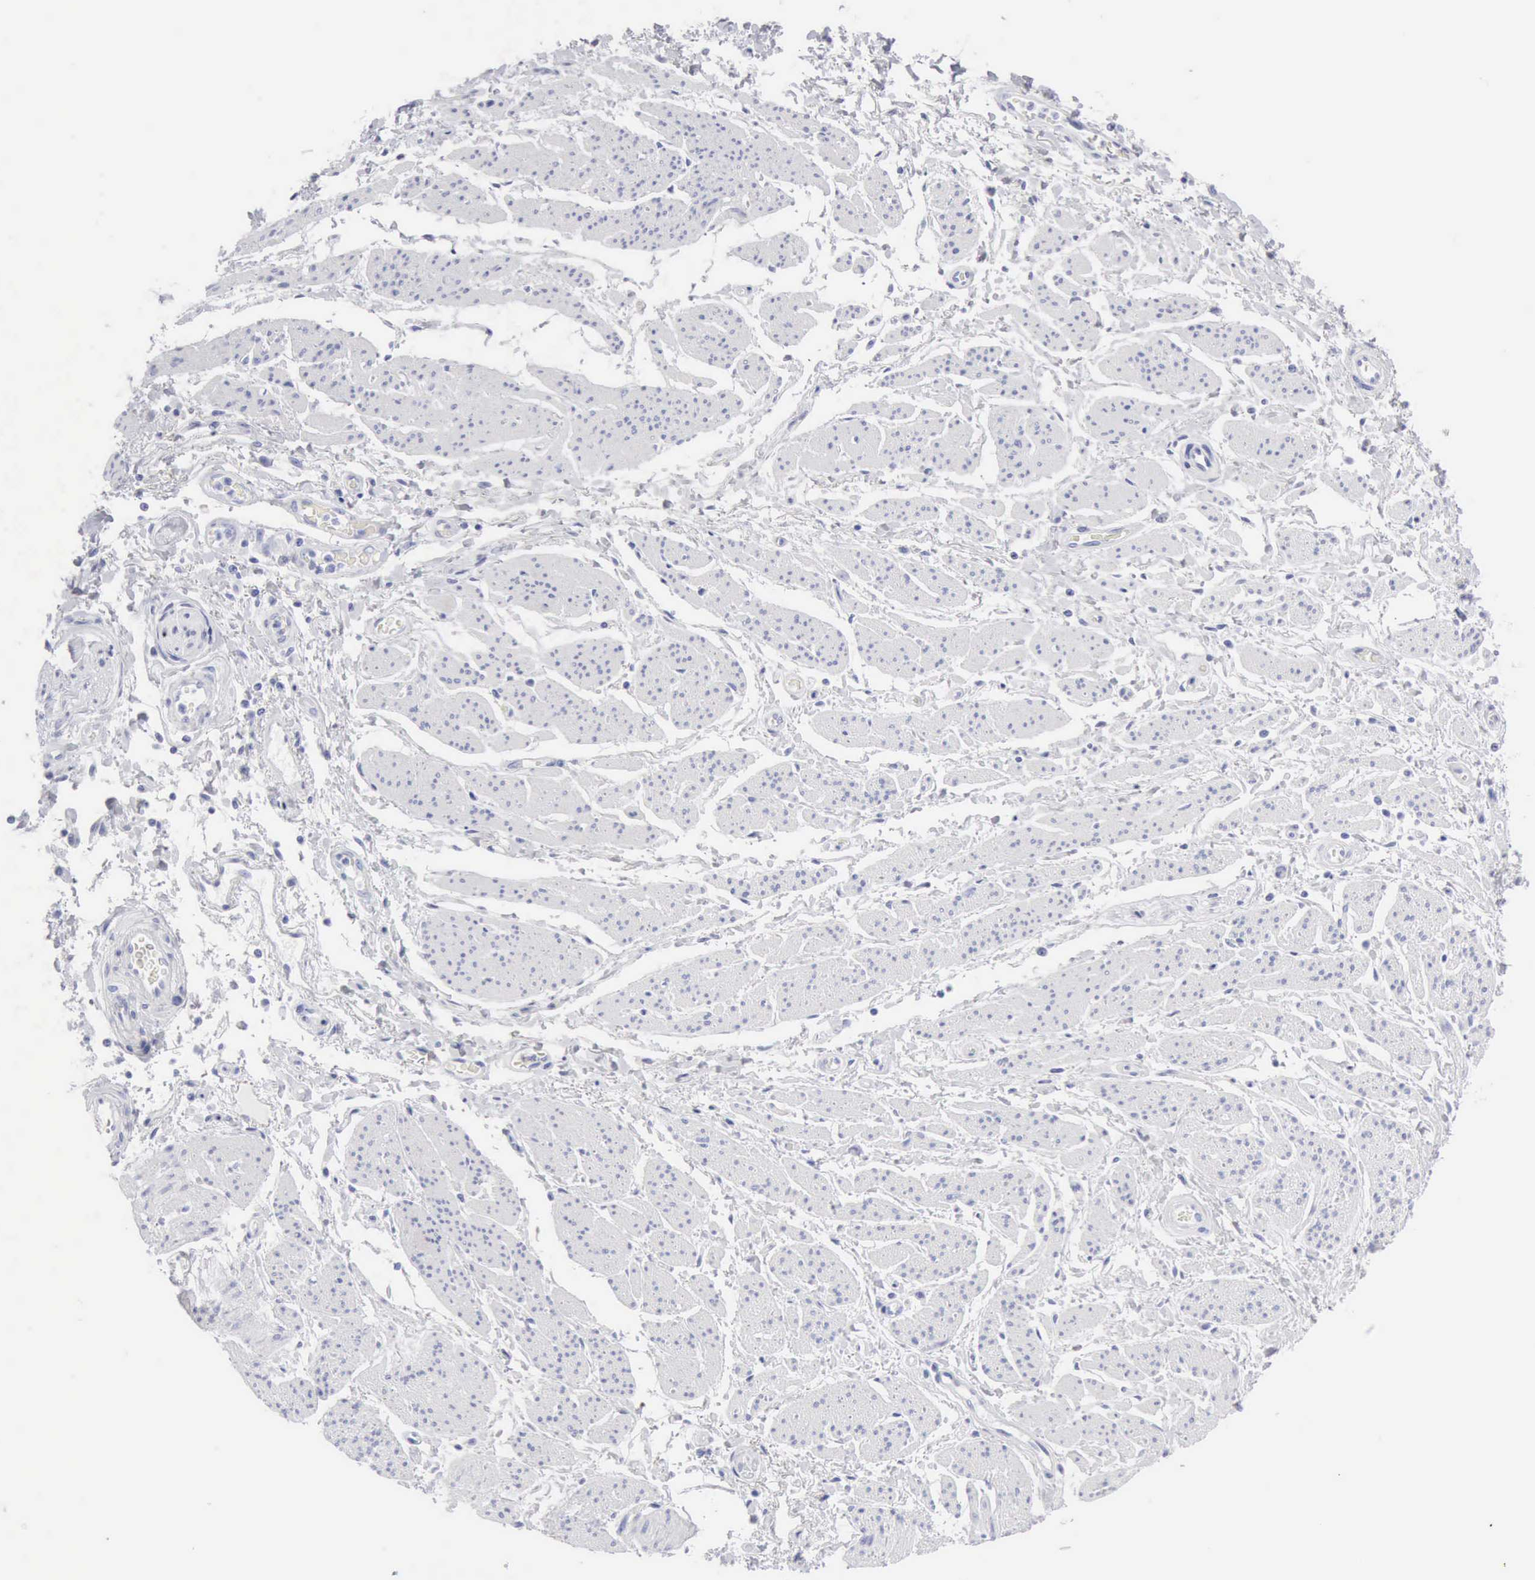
{"staining": {"intensity": "negative", "quantity": "none", "location": "none"}, "tissue": "stomach cancer", "cell_type": "Tumor cells", "image_type": "cancer", "snomed": [{"axis": "morphology", "description": "Adenocarcinoma, NOS"}, {"axis": "topography", "description": "Stomach"}], "caption": "Stomach cancer (adenocarcinoma) was stained to show a protein in brown. There is no significant expression in tumor cells. (Brightfield microscopy of DAB immunohistochemistry at high magnification).", "gene": "KRT5", "patient": {"sex": "female", "age": 76}}